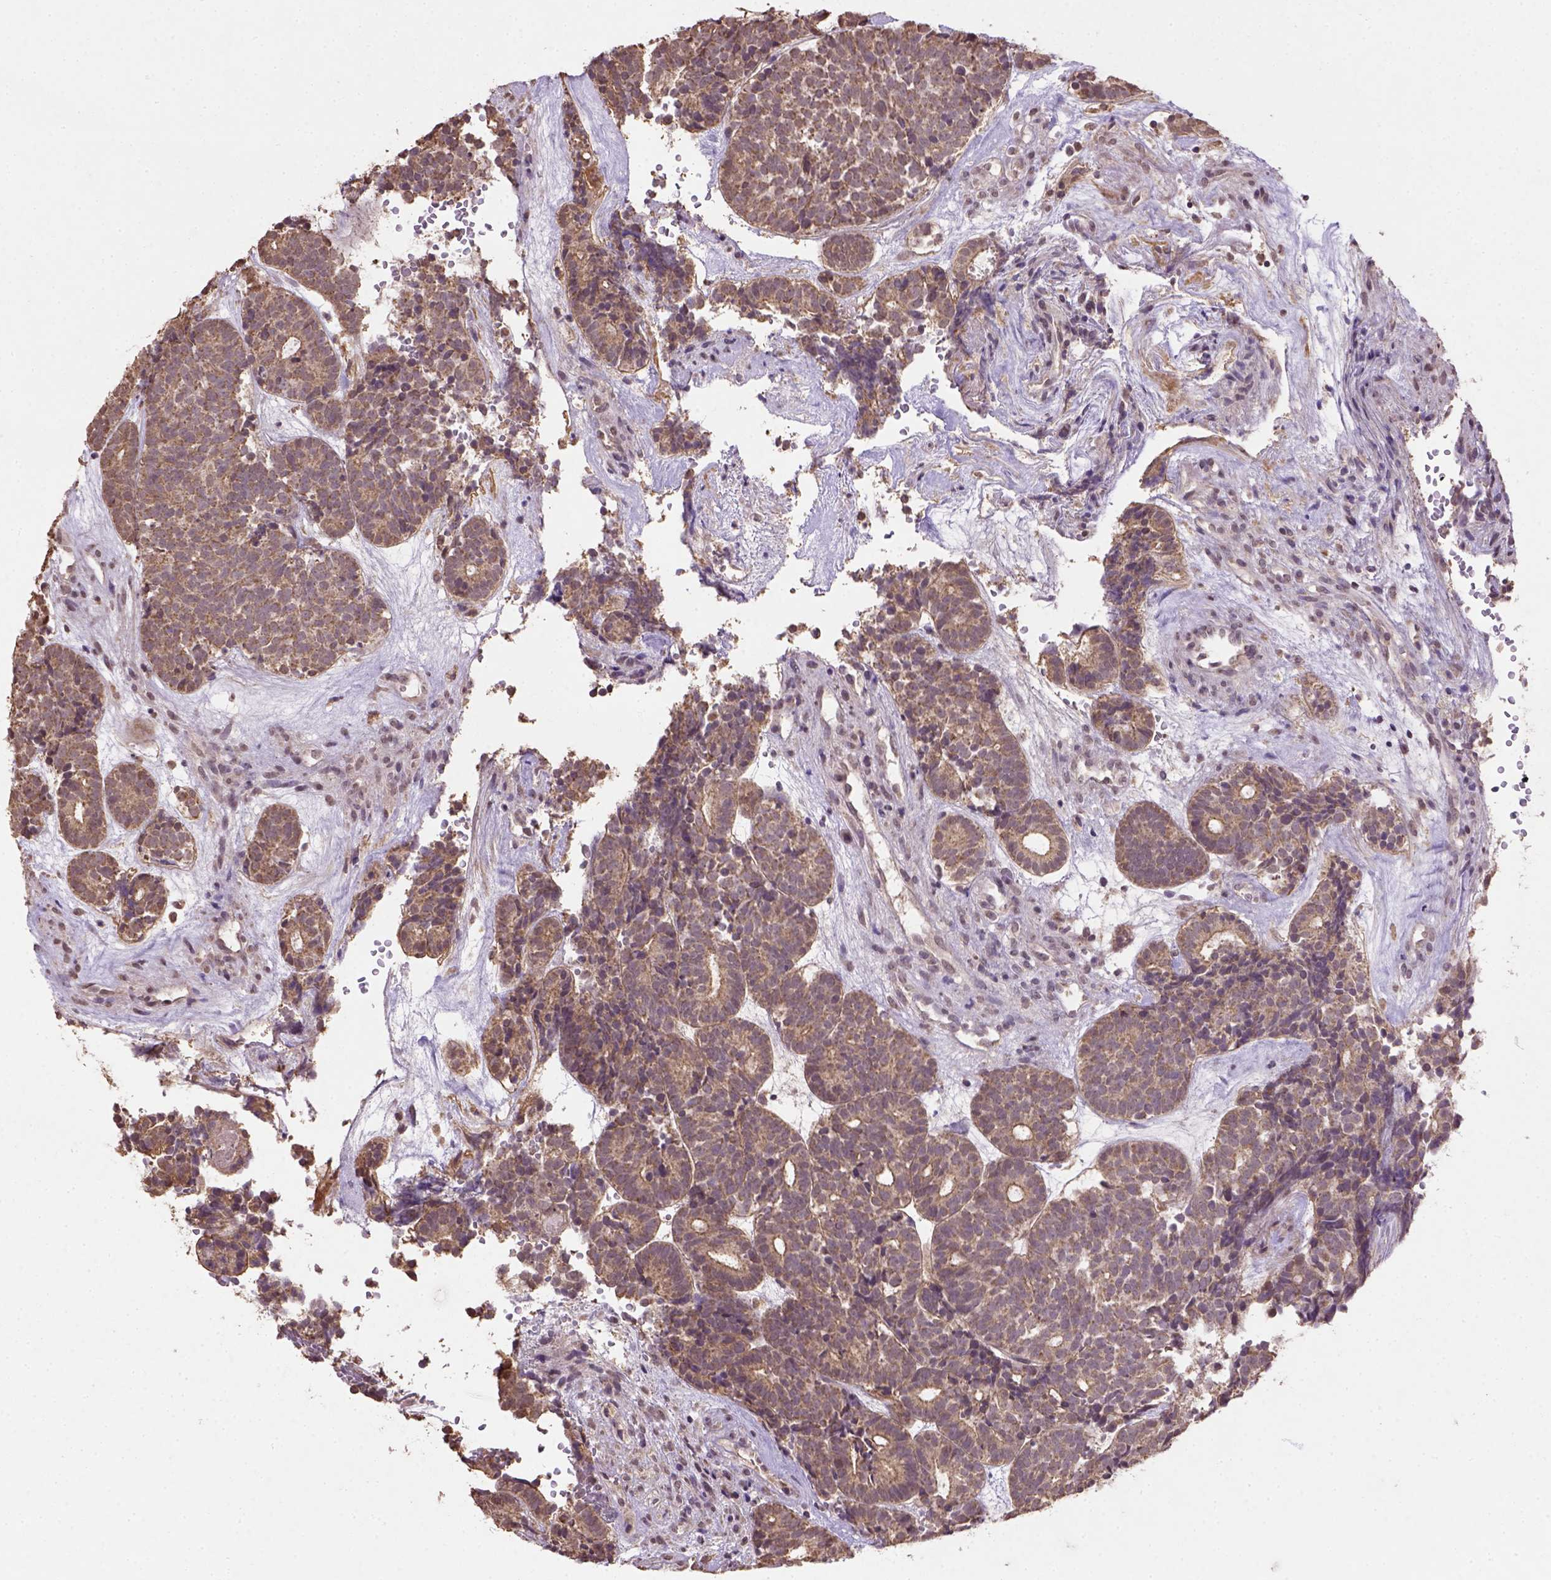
{"staining": {"intensity": "moderate", "quantity": ">75%", "location": "cytoplasmic/membranous"}, "tissue": "head and neck cancer", "cell_type": "Tumor cells", "image_type": "cancer", "snomed": [{"axis": "morphology", "description": "Adenocarcinoma, NOS"}, {"axis": "topography", "description": "Head-Neck"}], "caption": "Approximately >75% of tumor cells in human head and neck cancer (adenocarcinoma) show moderate cytoplasmic/membranous protein staining as visualized by brown immunohistochemical staining.", "gene": "NUDT10", "patient": {"sex": "female", "age": 81}}